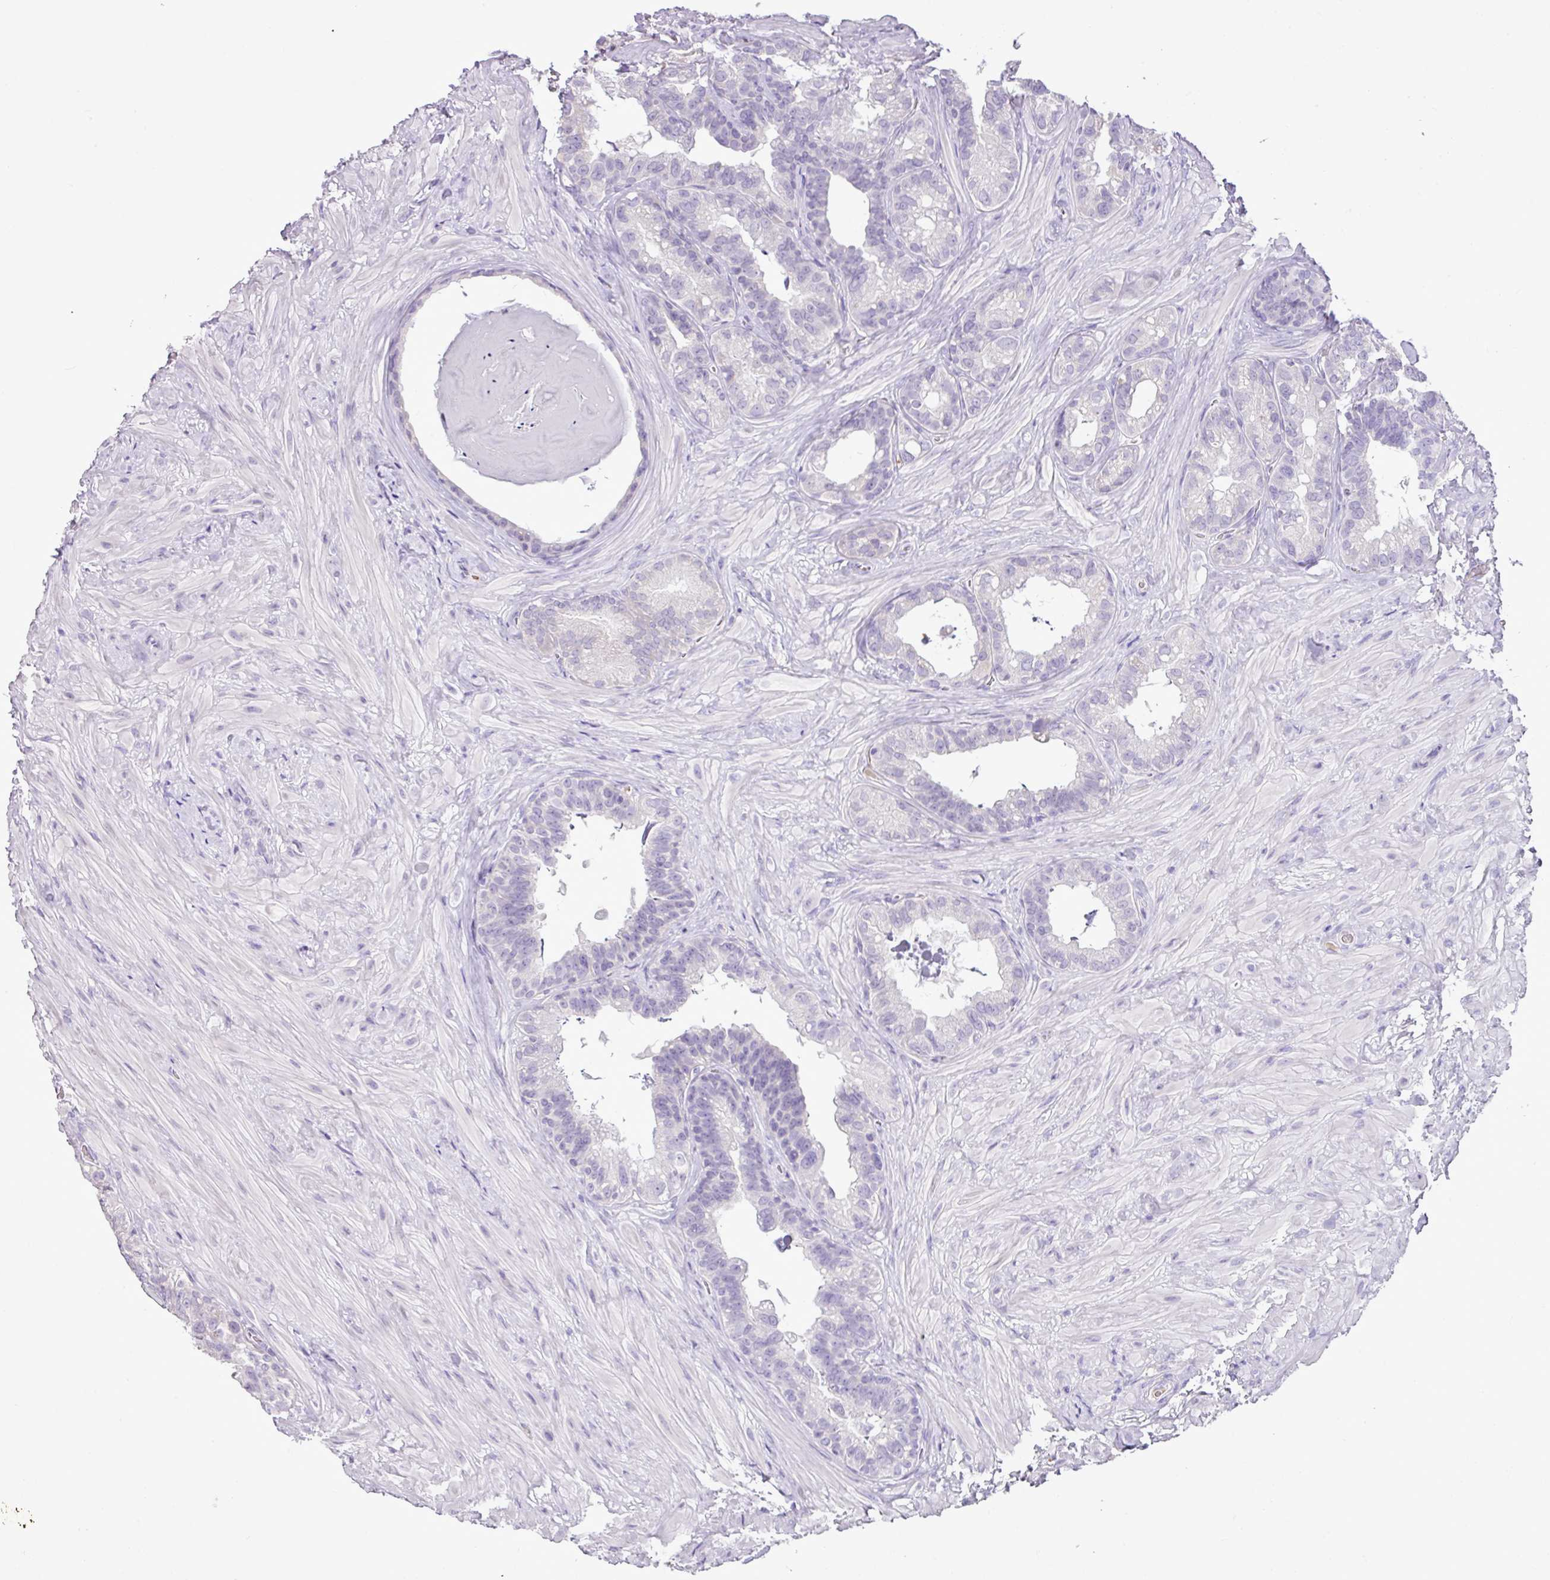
{"staining": {"intensity": "negative", "quantity": "none", "location": "none"}, "tissue": "seminal vesicle", "cell_type": "Glandular cells", "image_type": "normal", "snomed": [{"axis": "morphology", "description": "Normal tissue, NOS"}, {"axis": "topography", "description": "Seminal veicle"}], "caption": "Immunohistochemistry micrograph of benign seminal vesicle: seminal vesicle stained with DAB exhibits no significant protein positivity in glandular cells. Nuclei are stained in blue.", "gene": "HTR3E", "patient": {"sex": "male", "age": 60}}